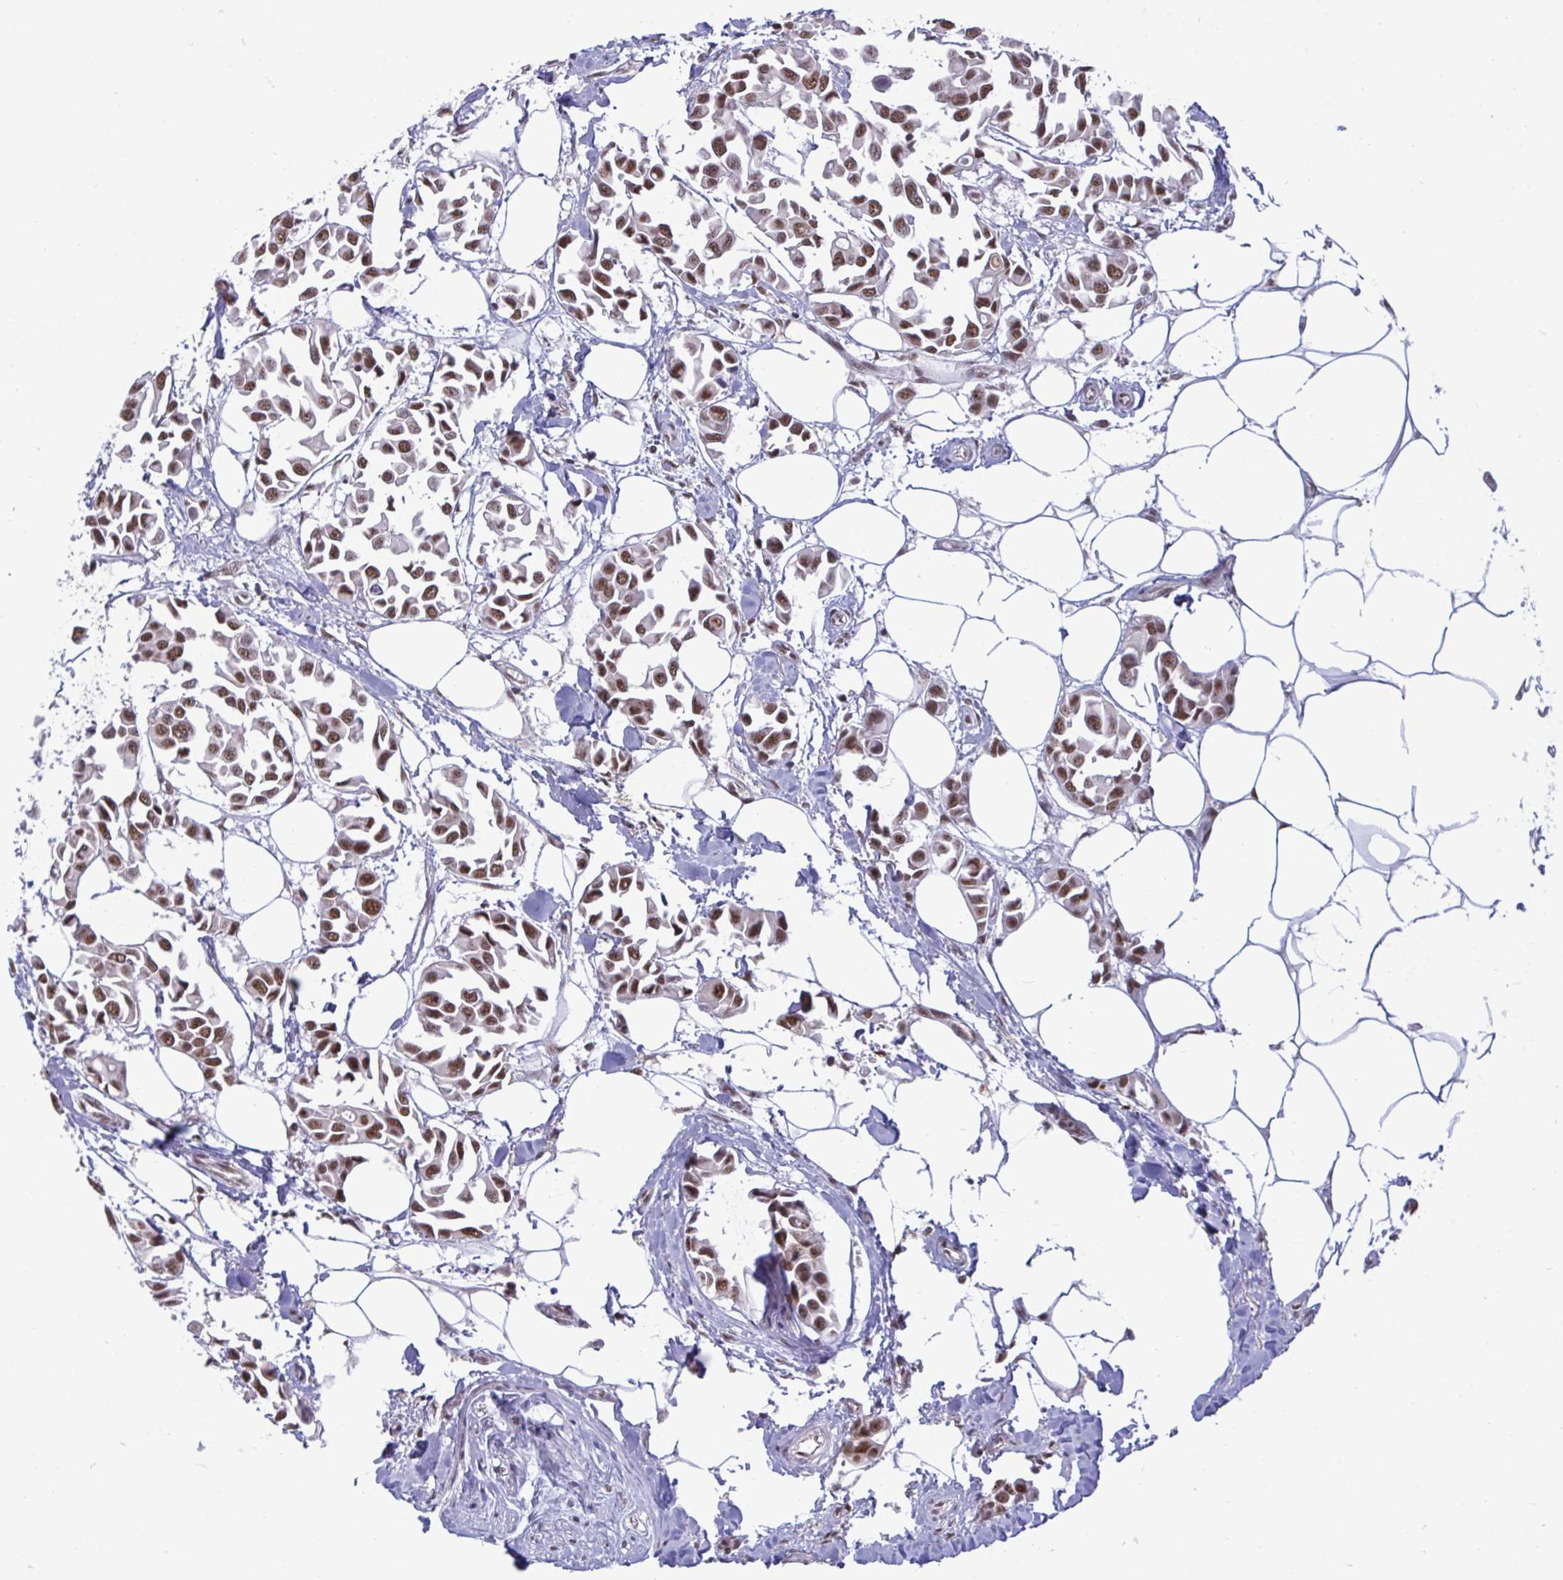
{"staining": {"intensity": "moderate", "quantity": ">75%", "location": "nuclear"}, "tissue": "breast cancer", "cell_type": "Tumor cells", "image_type": "cancer", "snomed": [{"axis": "morphology", "description": "Duct carcinoma"}, {"axis": "topography", "description": "Breast"}], "caption": "Immunohistochemical staining of human breast cancer demonstrates medium levels of moderate nuclear protein positivity in about >75% of tumor cells. (Stains: DAB (3,3'-diaminobenzidine) in brown, nuclei in blue, Microscopy: brightfield microscopy at high magnification).", "gene": "PUF60", "patient": {"sex": "female", "age": 54}}